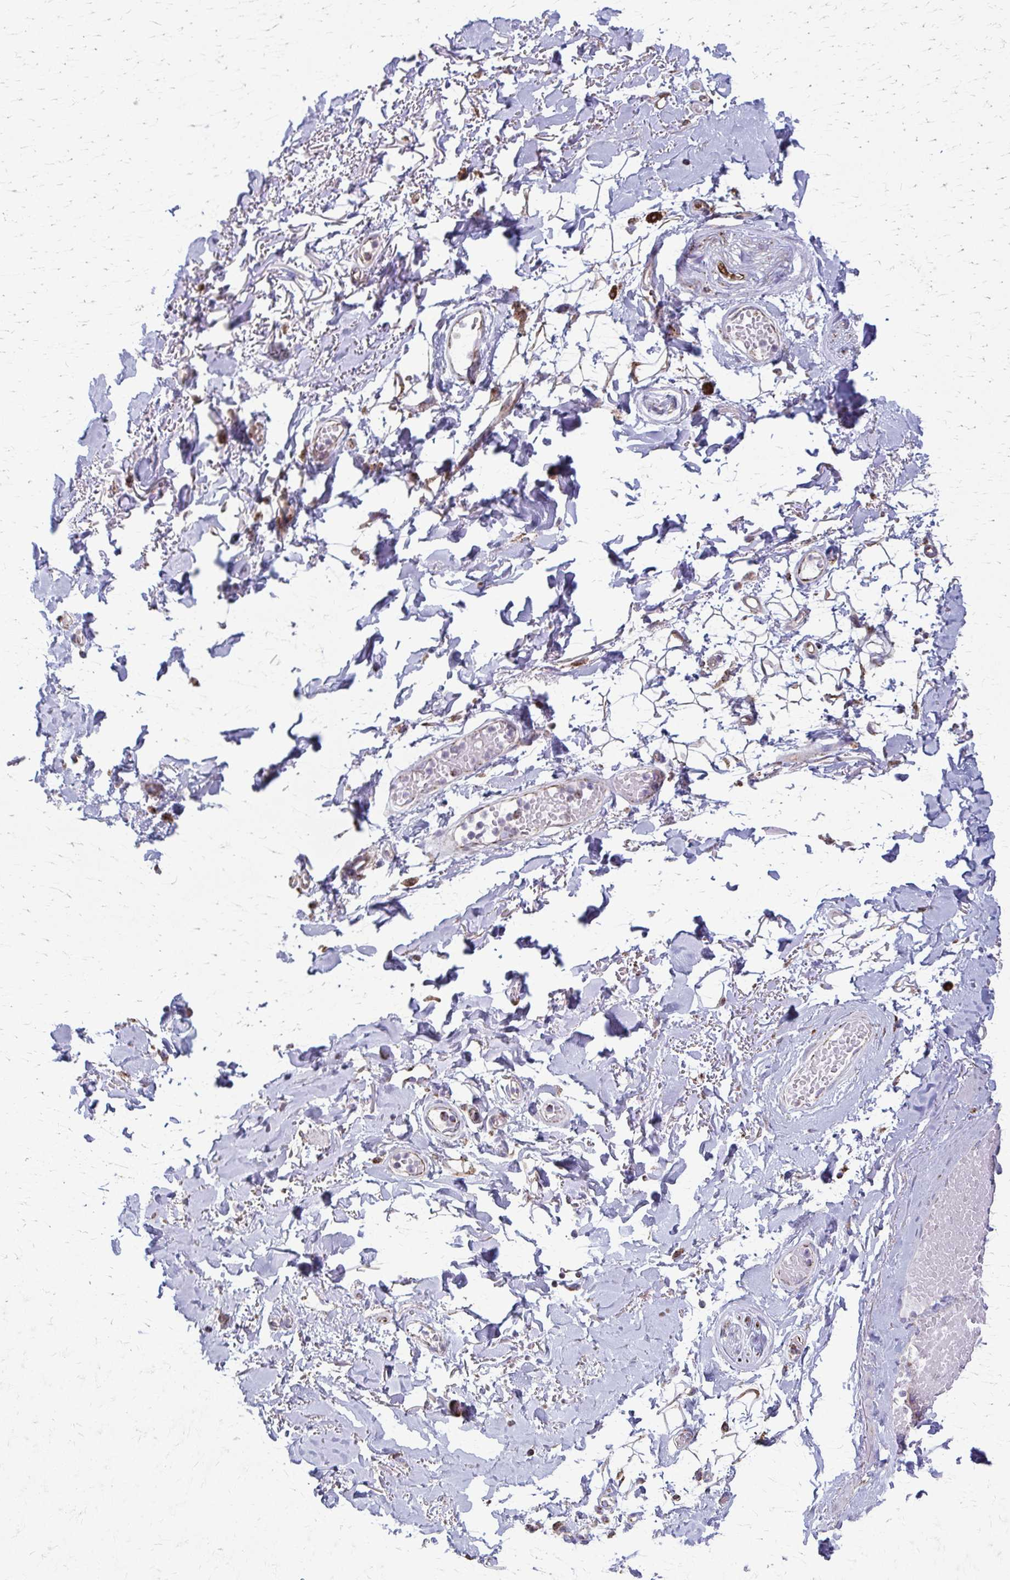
{"staining": {"intensity": "negative", "quantity": "none", "location": "none"}, "tissue": "adipose tissue", "cell_type": "Adipocytes", "image_type": "normal", "snomed": [{"axis": "morphology", "description": "Normal tissue, NOS"}, {"axis": "topography", "description": "Anal"}, {"axis": "topography", "description": "Peripheral nerve tissue"}], "caption": "Image shows no significant protein expression in adipocytes of benign adipose tissue. Nuclei are stained in blue.", "gene": "TVP23A", "patient": {"sex": "male", "age": 78}}